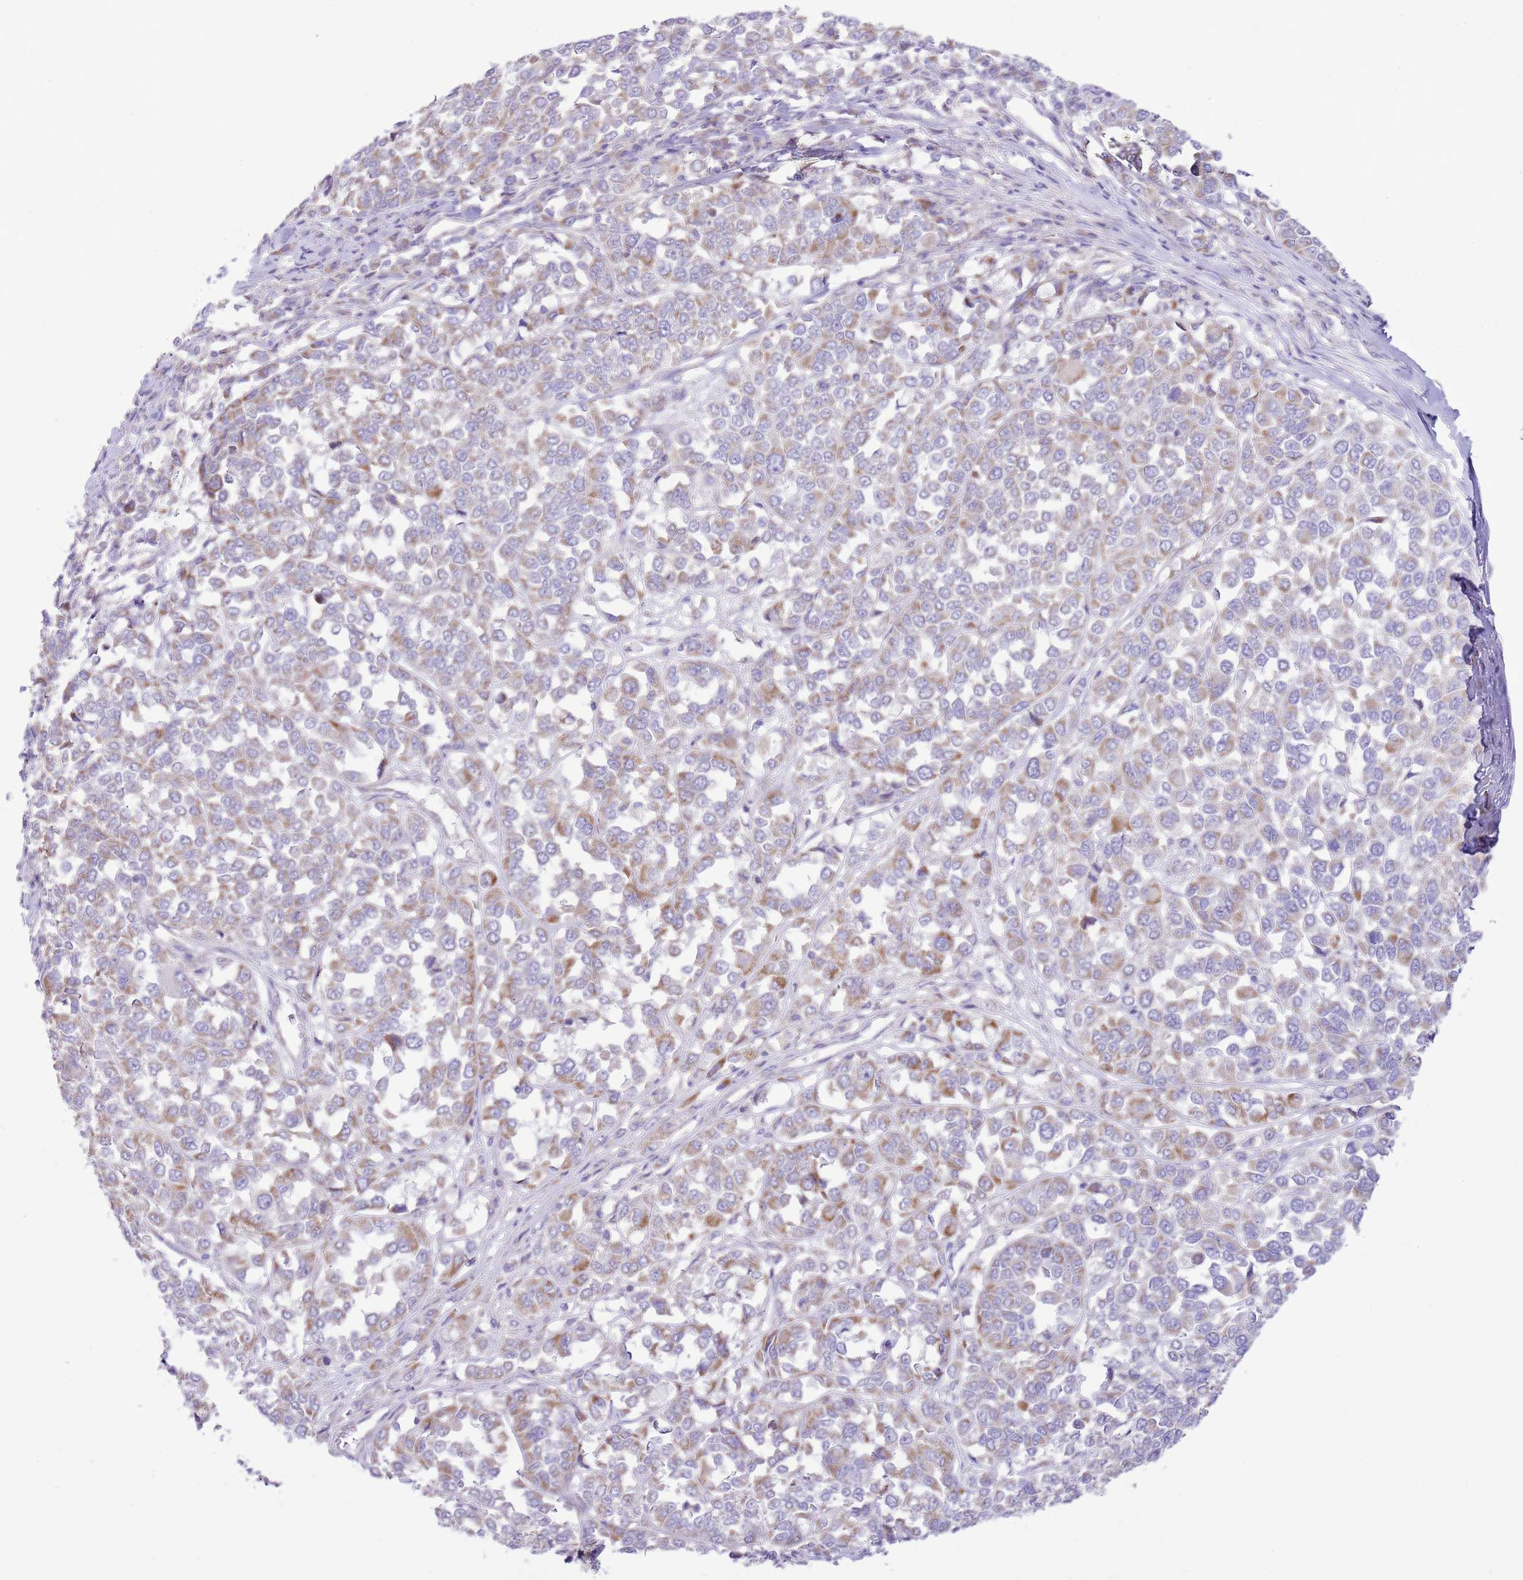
{"staining": {"intensity": "moderate", "quantity": ">75%", "location": "cytoplasmic/membranous"}, "tissue": "melanoma", "cell_type": "Tumor cells", "image_type": "cancer", "snomed": [{"axis": "morphology", "description": "Malignant melanoma, Metastatic site"}, {"axis": "topography", "description": "Lymph node"}], "caption": "An image showing moderate cytoplasmic/membranous positivity in approximately >75% of tumor cells in malignant melanoma (metastatic site), as visualized by brown immunohistochemical staining.", "gene": "OAZ2", "patient": {"sex": "male", "age": 44}}